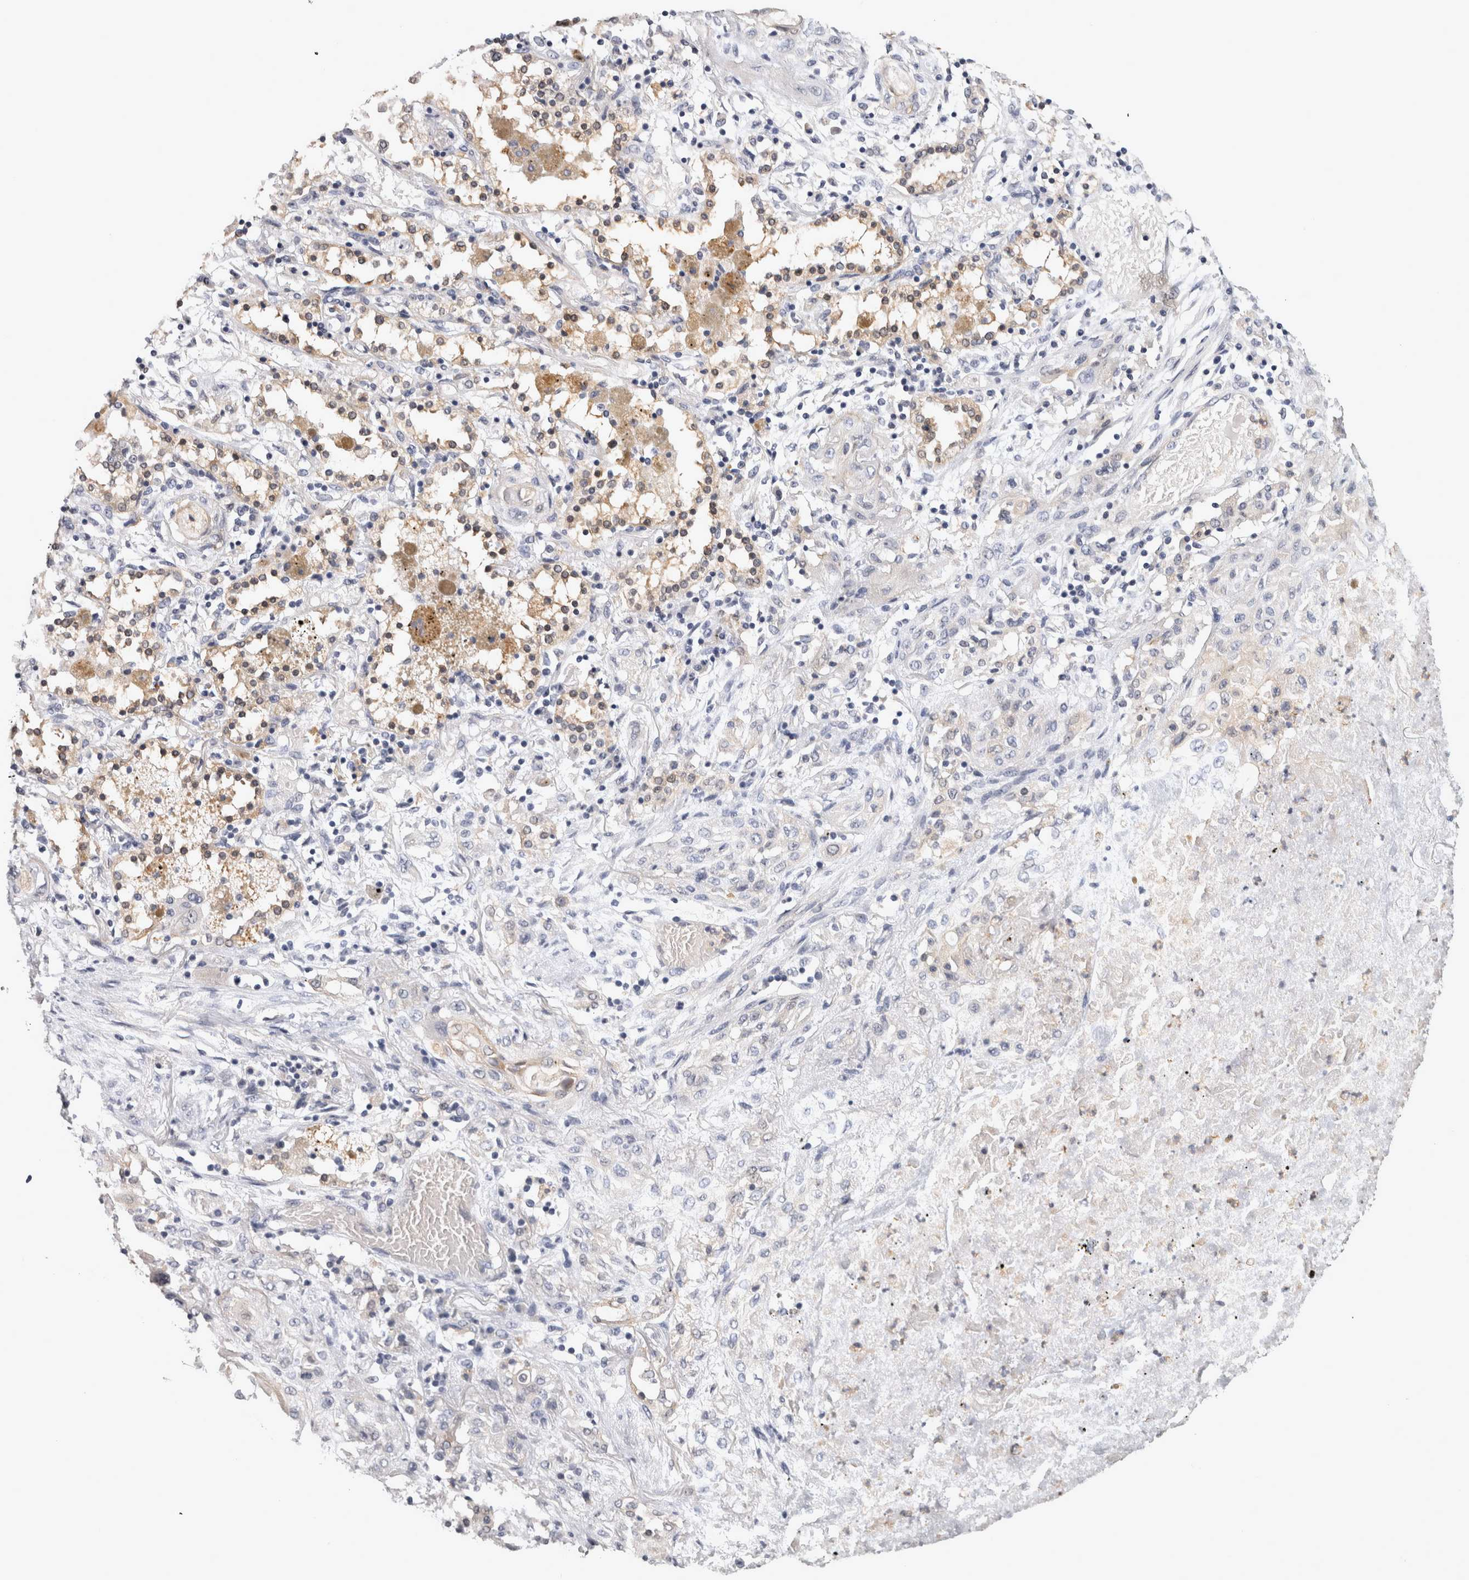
{"staining": {"intensity": "negative", "quantity": "none", "location": "none"}, "tissue": "lung cancer", "cell_type": "Tumor cells", "image_type": "cancer", "snomed": [{"axis": "morphology", "description": "Squamous cell carcinoma, NOS"}, {"axis": "topography", "description": "Lung"}], "caption": "Immunohistochemistry (IHC) of human lung cancer demonstrates no expression in tumor cells.", "gene": "PRKCI", "patient": {"sex": "female", "age": 47}}